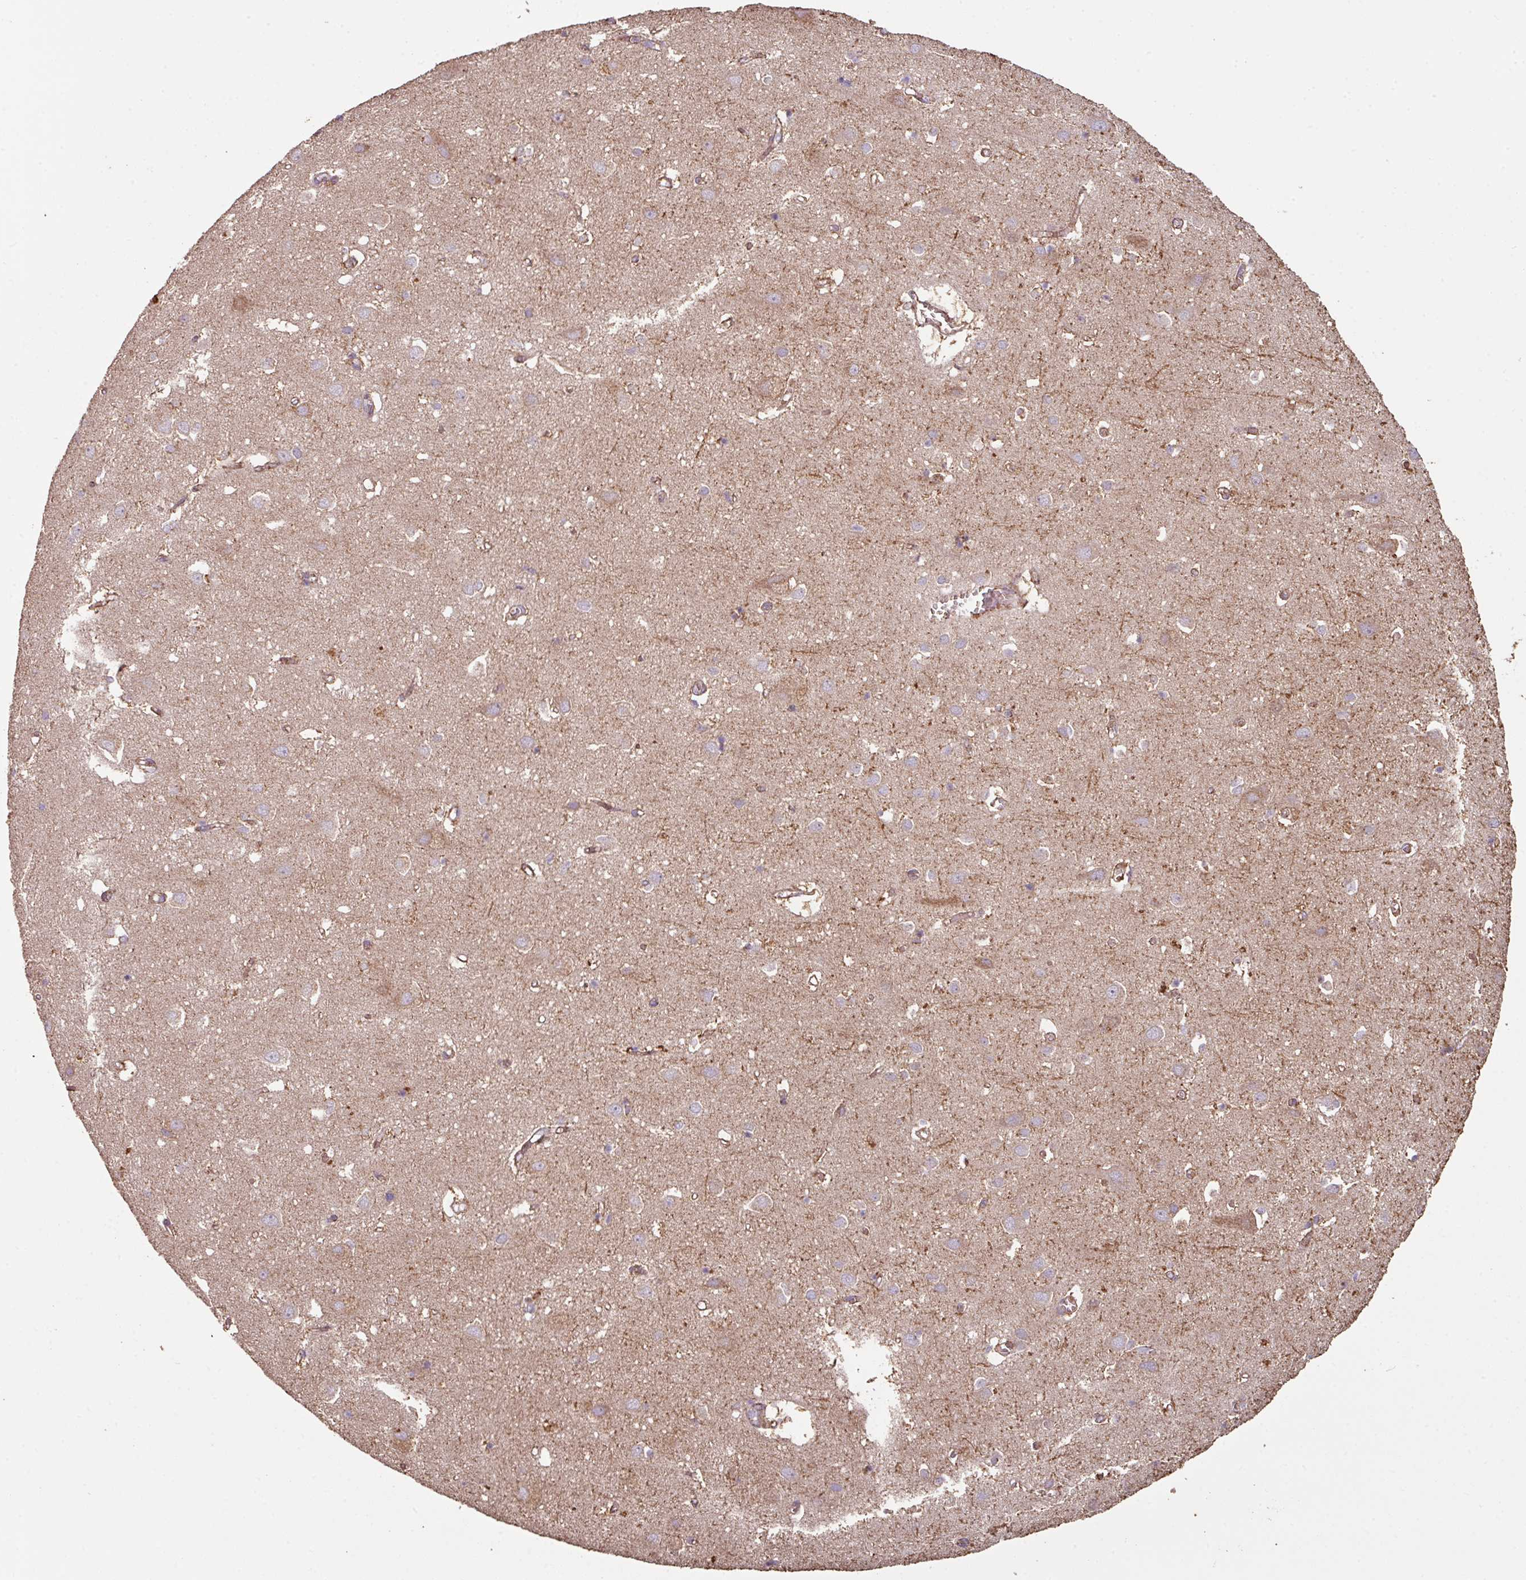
{"staining": {"intensity": "weak", "quantity": ">75%", "location": "cytoplasmic/membranous"}, "tissue": "cerebral cortex", "cell_type": "Endothelial cells", "image_type": "normal", "snomed": [{"axis": "morphology", "description": "Normal tissue, NOS"}, {"axis": "topography", "description": "Cerebral cortex"}], "caption": "Benign cerebral cortex was stained to show a protein in brown. There is low levels of weak cytoplasmic/membranous expression in about >75% of endothelial cells. The staining was performed using DAB, with brown indicating positive protein expression. Nuclei are stained blue with hematoxylin.", "gene": "ENSG00000260170", "patient": {"sex": "male", "age": 70}}